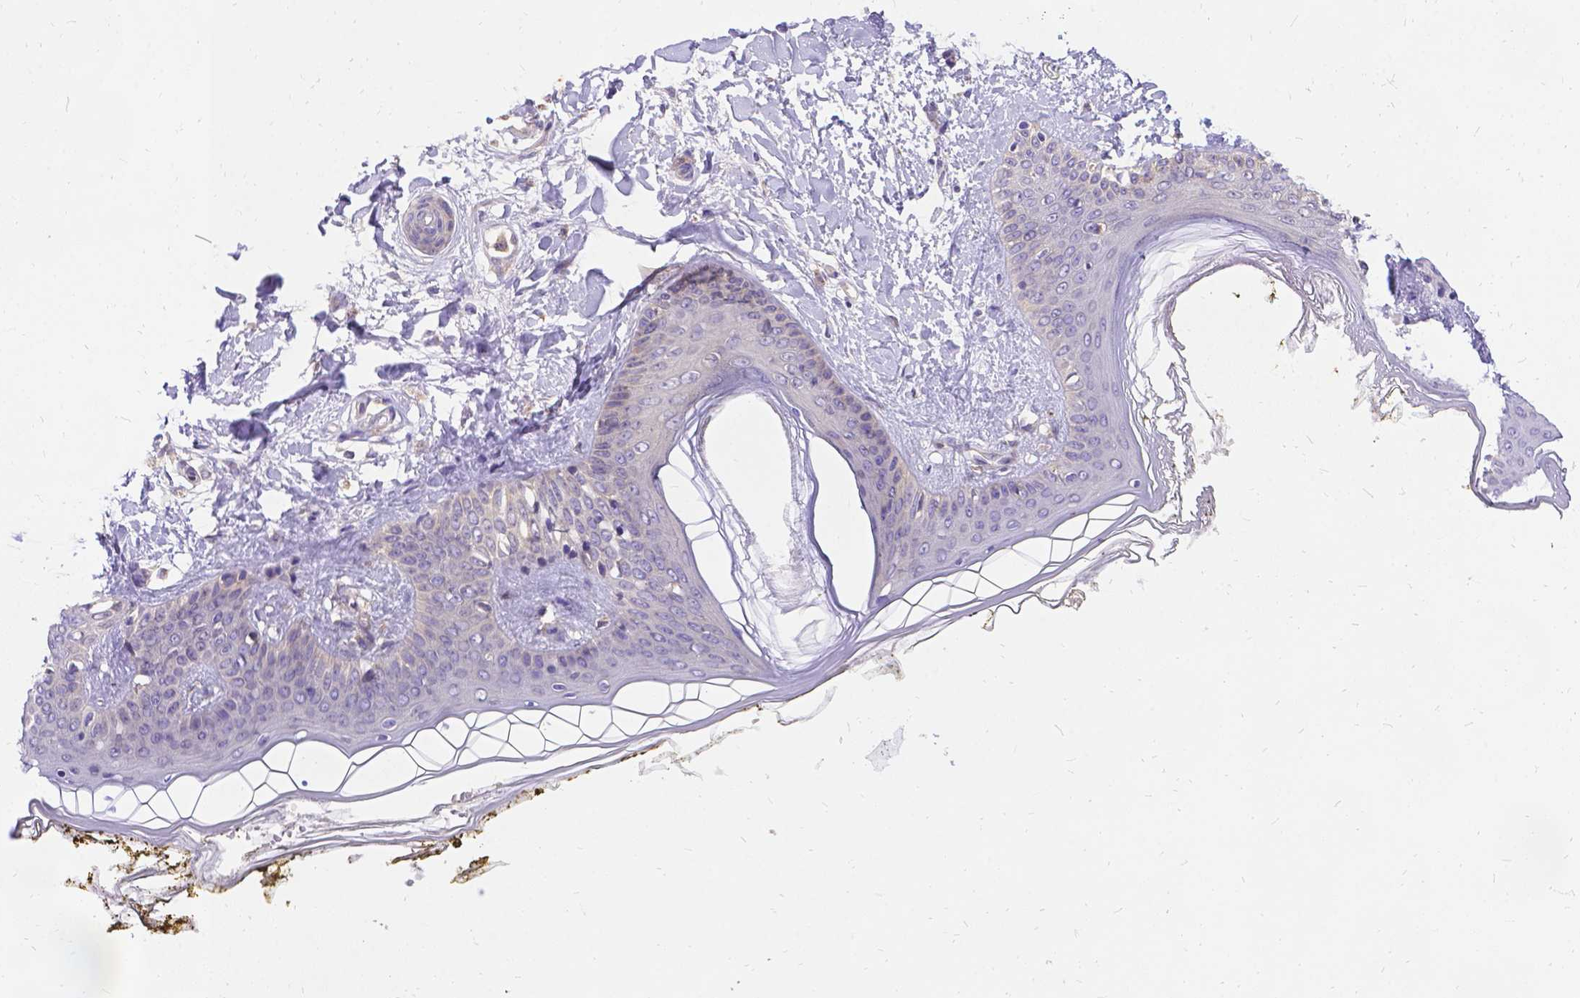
{"staining": {"intensity": "negative", "quantity": "none", "location": "none"}, "tissue": "skin", "cell_type": "Fibroblasts", "image_type": "normal", "snomed": [{"axis": "morphology", "description": "Normal tissue, NOS"}, {"axis": "topography", "description": "Skin"}], "caption": "Unremarkable skin was stained to show a protein in brown. There is no significant expression in fibroblasts. The staining was performed using DAB (3,3'-diaminobenzidine) to visualize the protein expression in brown, while the nuclei were stained in blue with hematoxylin (Magnification: 20x).", "gene": "DENND6A", "patient": {"sex": "female", "age": 34}}